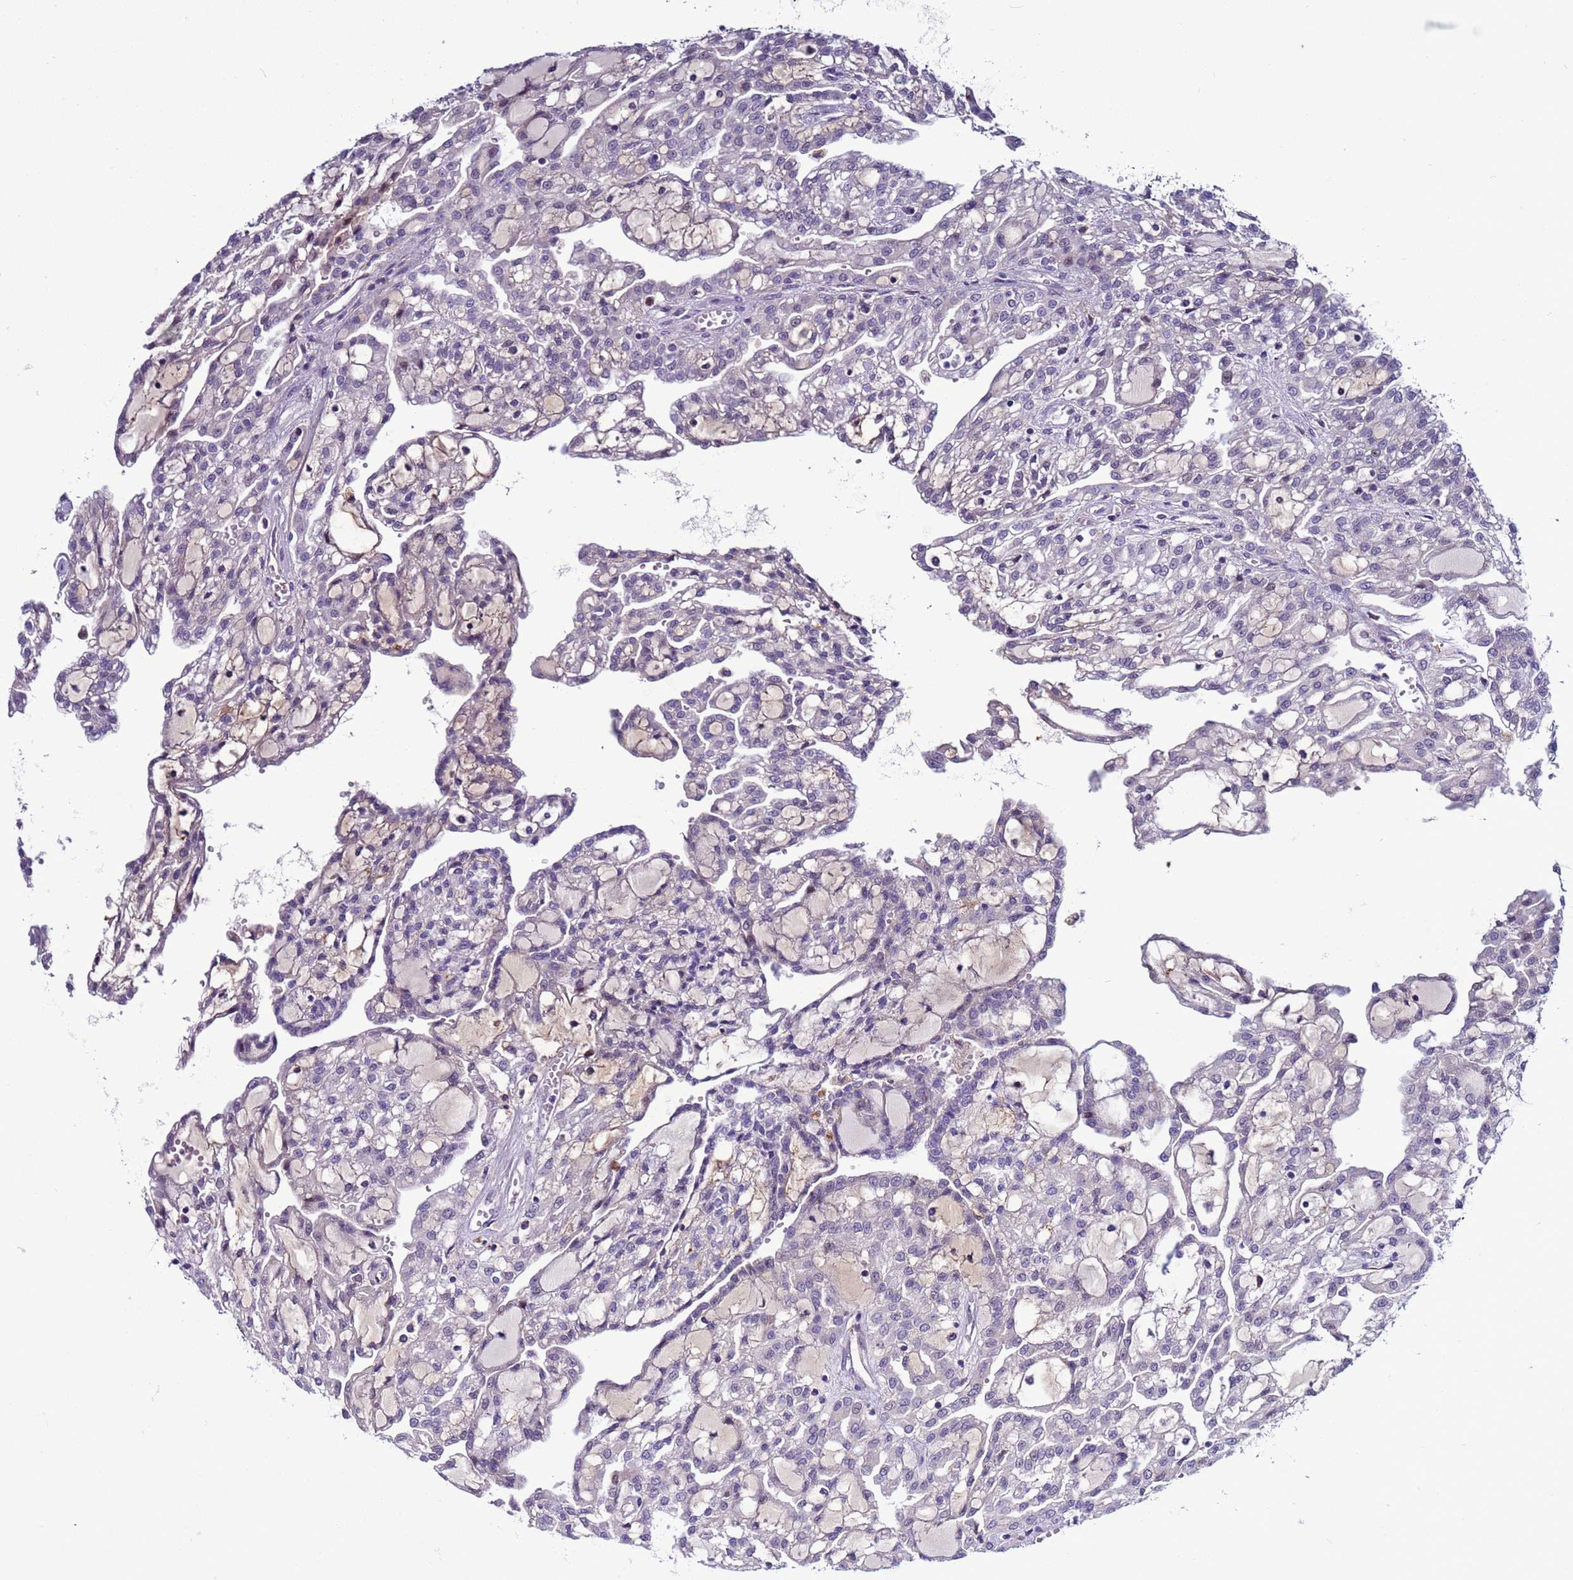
{"staining": {"intensity": "negative", "quantity": "none", "location": "none"}, "tissue": "renal cancer", "cell_type": "Tumor cells", "image_type": "cancer", "snomed": [{"axis": "morphology", "description": "Adenocarcinoma, NOS"}, {"axis": "topography", "description": "Kidney"}], "caption": "This is an immunohistochemistry (IHC) photomicrograph of human renal cancer. There is no expression in tumor cells.", "gene": "NAT2", "patient": {"sex": "male", "age": 63}}